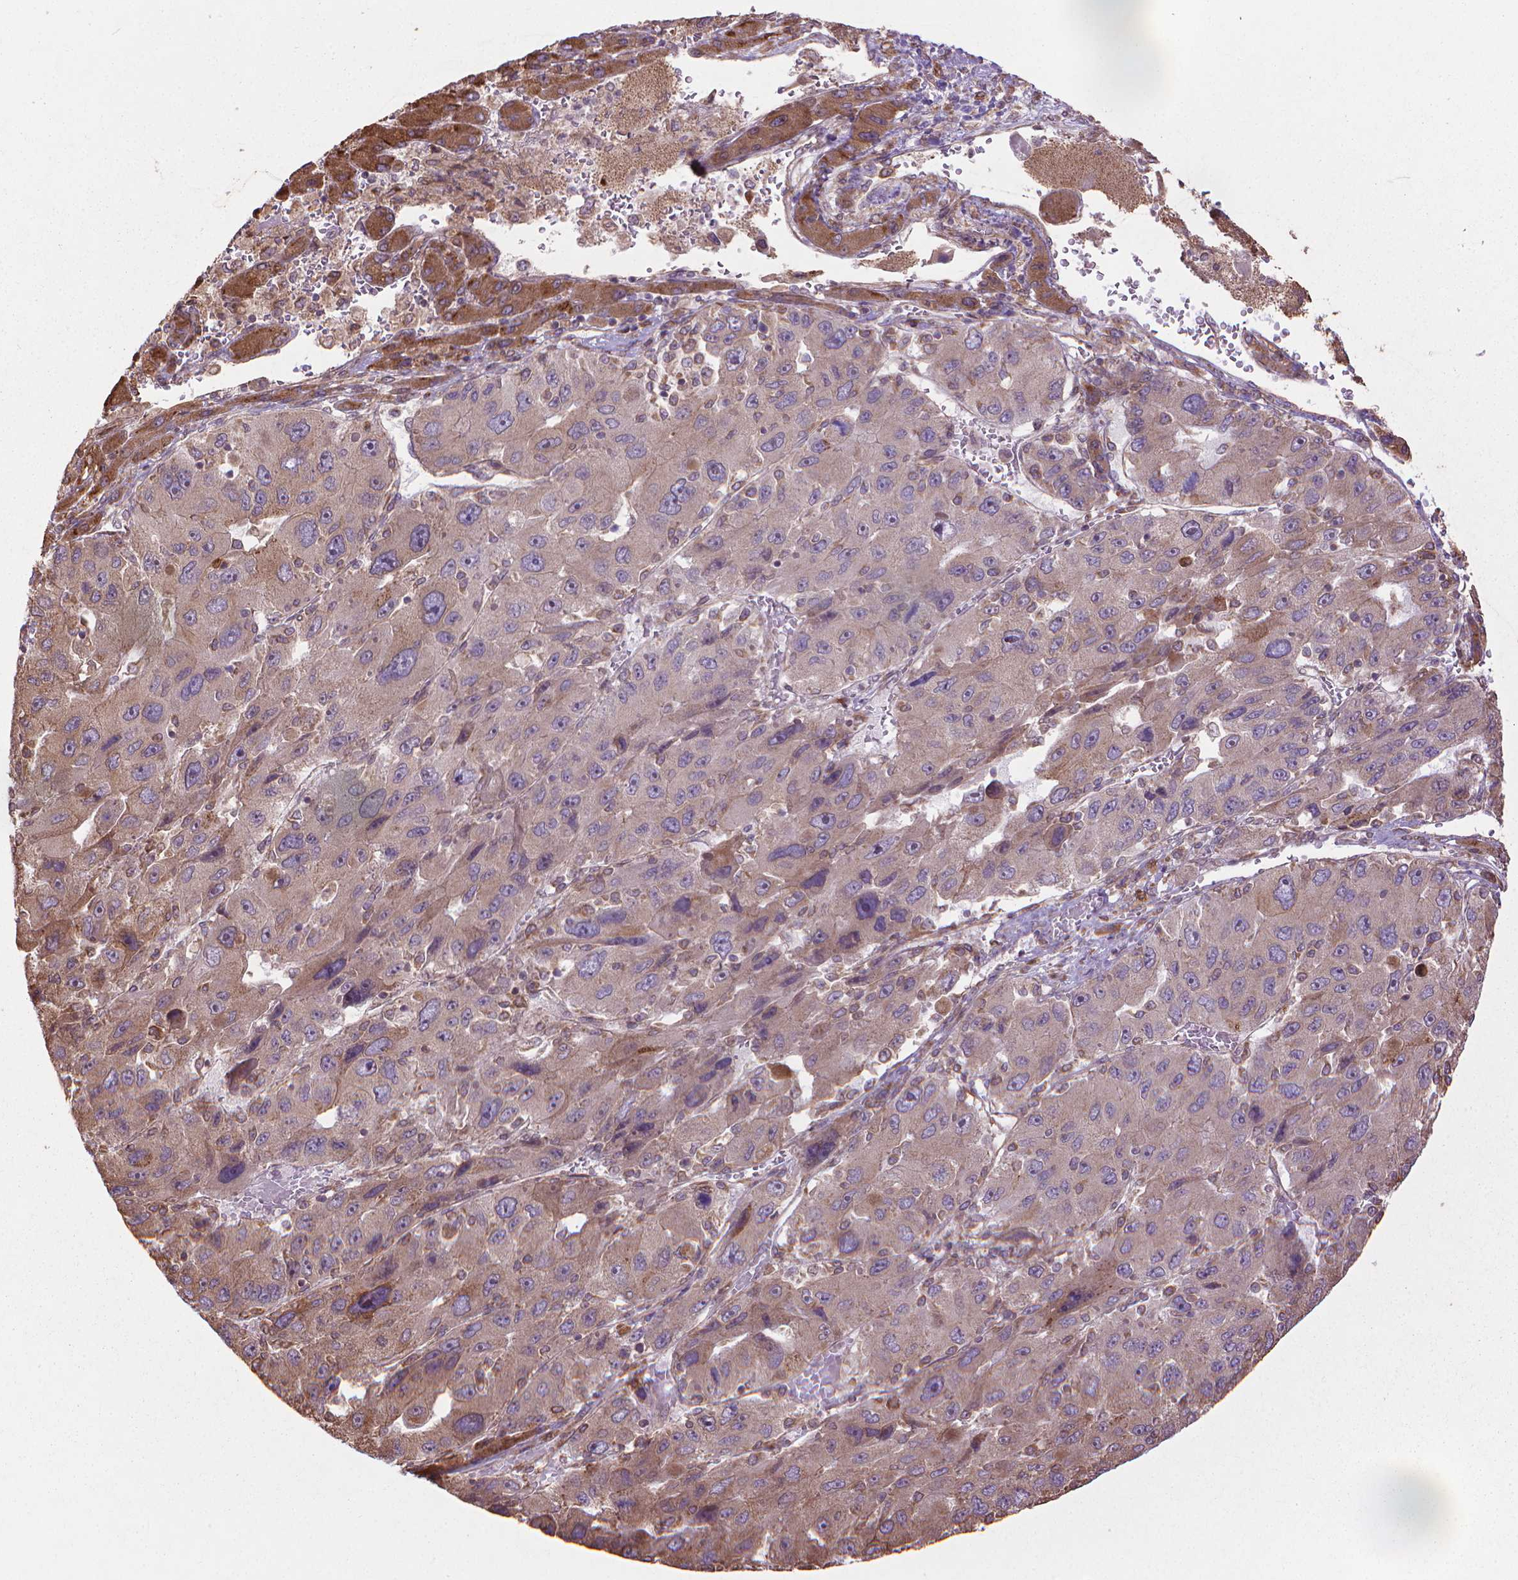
{"staining": {"intensity": "weak", "quantity": ">75%", "location": "cytoplasmic/membranous"}, "tissue": "liver cancer", "cell_type": "Tumor cells", "image_type": "cancer", "snomed": [{"axis": "morphology", "description": "Carcinoma, Hepatocellular, NOS"}, {"axis": "topography", "description": "Liver"}], "caption": "Immunohistochemical staining of human liver cancer exhibits low levels of weak cytoplasmic/membranous positivity in approximately >75% of tumor cells.", "gene": "GAS1", "patient": {"sex": "female", "age": 41}}